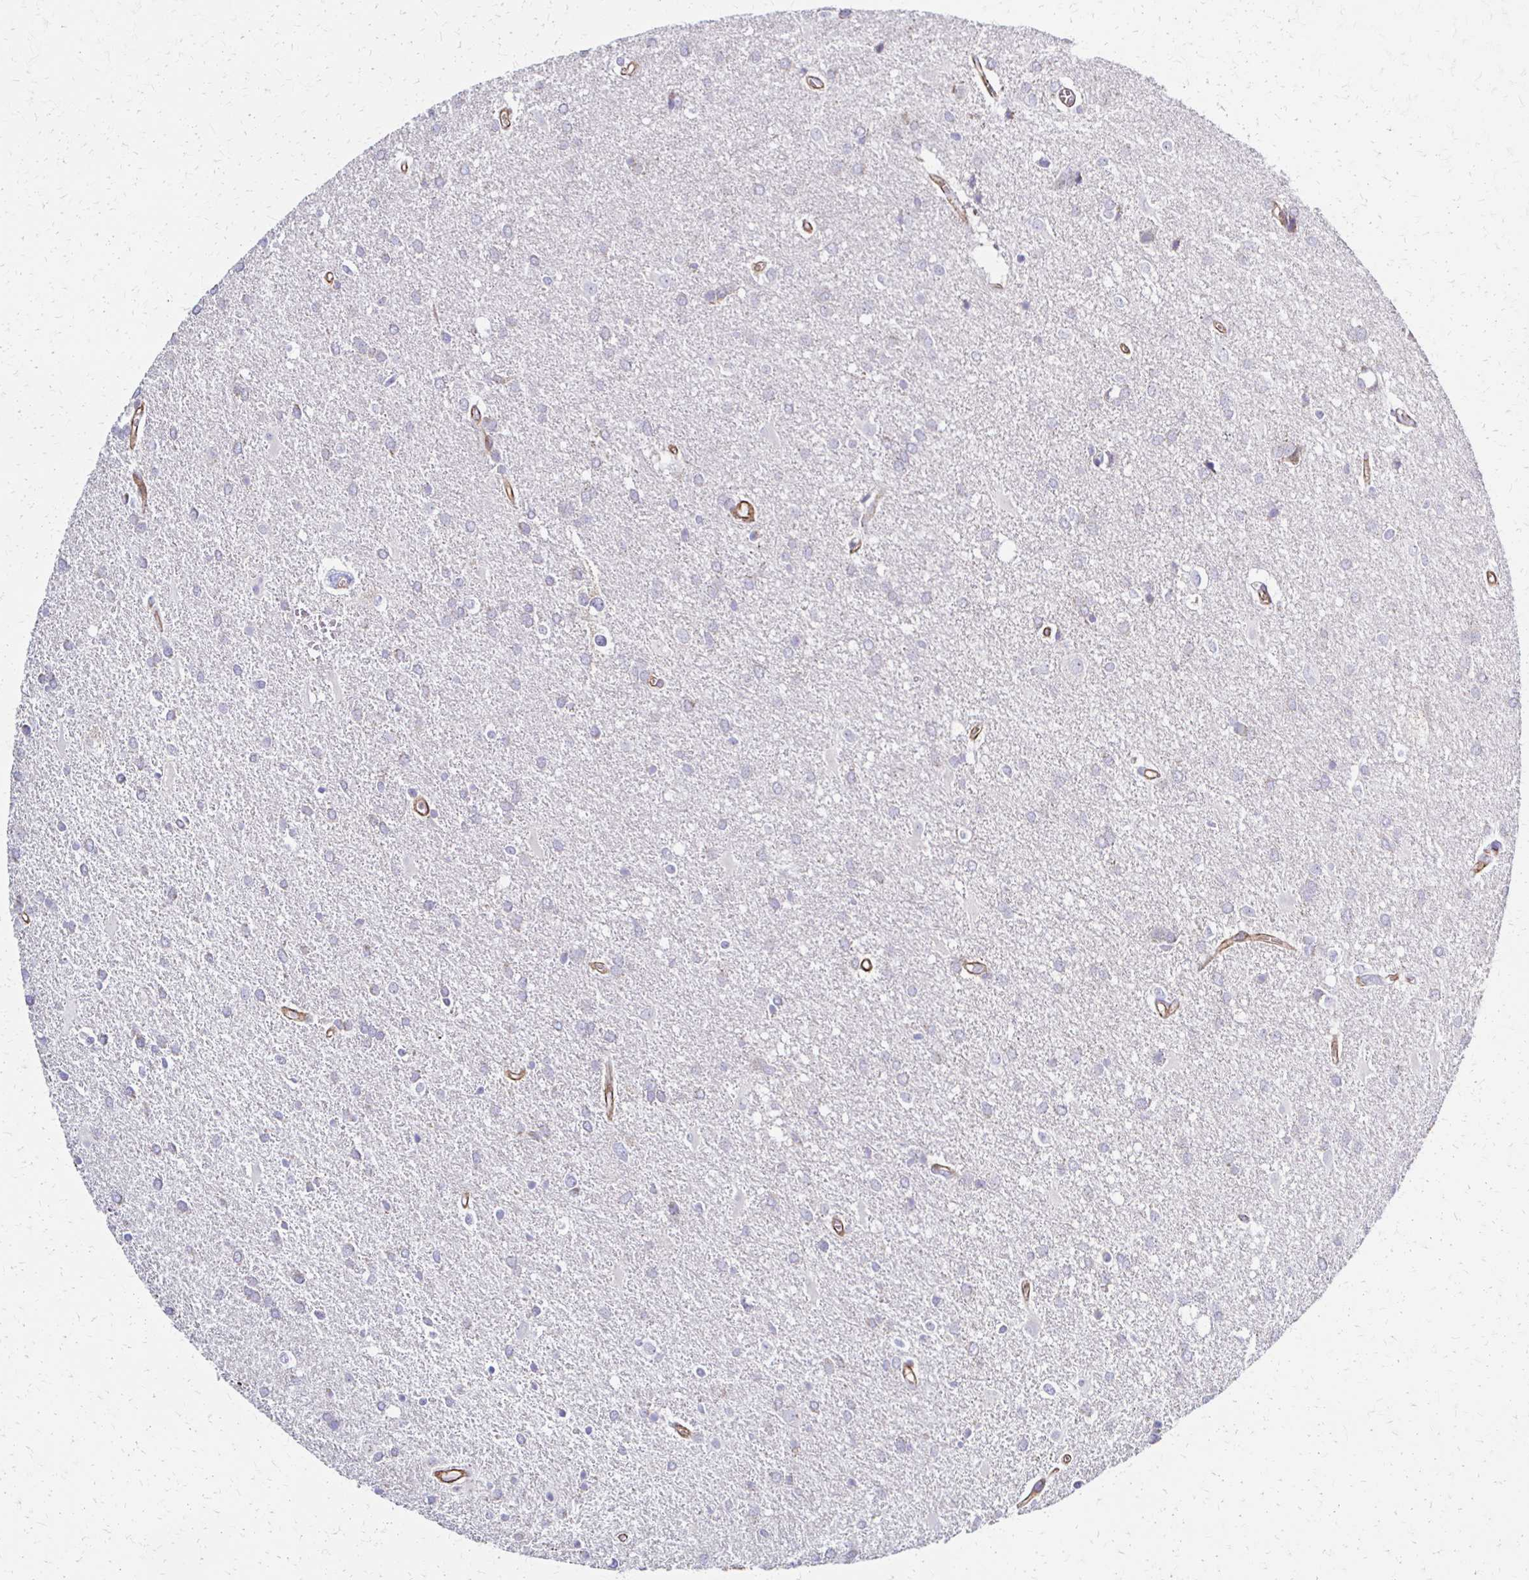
{"staining": {"intensity": "negative", "quantity": "none", "location": "none"}, "tissue": "glioma", "cell_type": "Tumor cells", "image_type": "cancer", "snomed": [{"axis": "morphology", "description": "Glioma, malignant, Low grade"}, {"axis": "topography", "description": "Brain"}], "caption": "Protein analysis of malignant glioma (low-grade) exhibits no significant staining in tumor cells.", "gene": "TIMMDC1", "patient": {"sex": "male", "age": 66}}